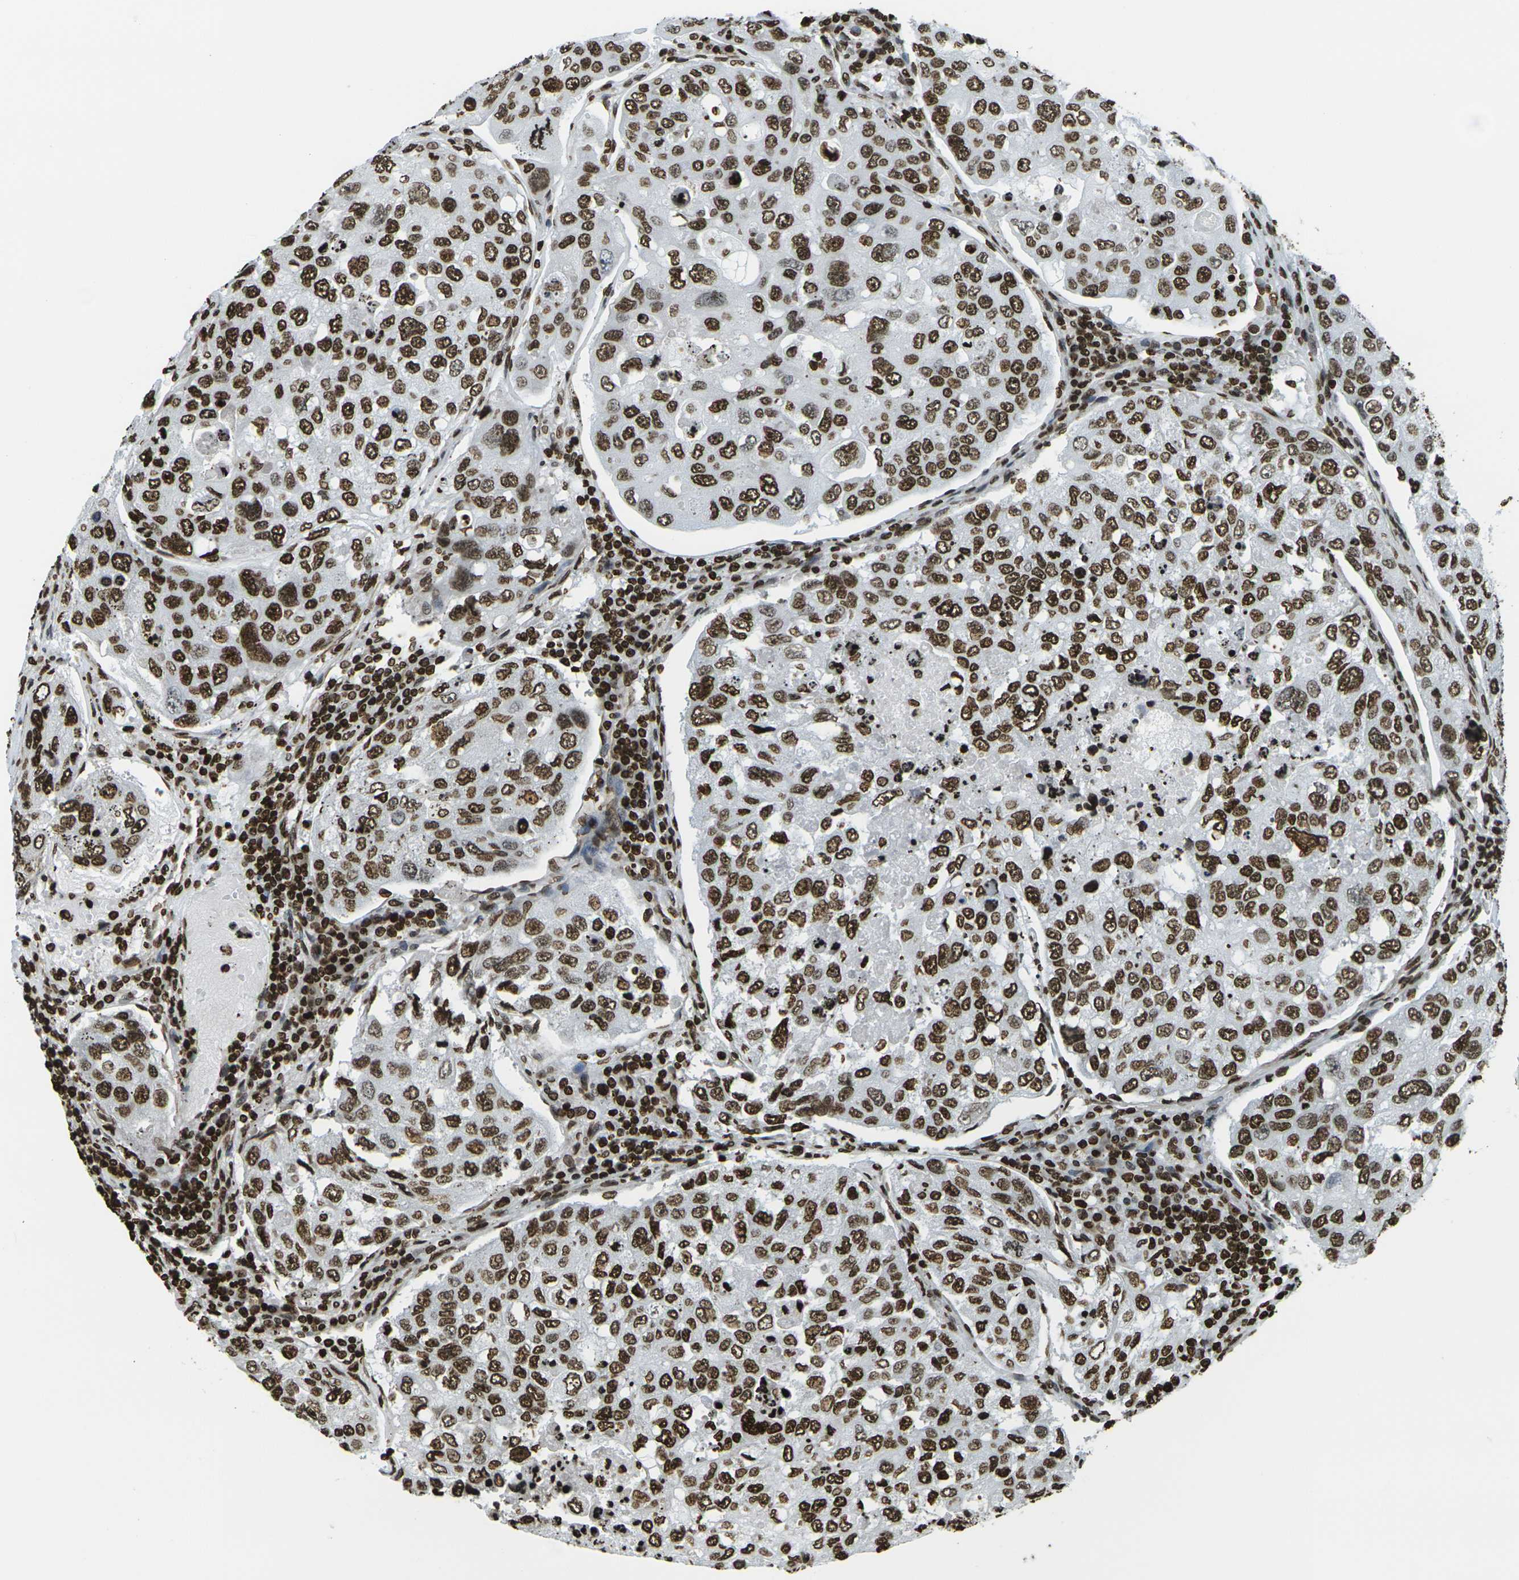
{"staining": {"intensity": "strong", "quantity": ">75%", "location": "nuclear"}, "tissue": "urothelial cancer", "cell_type": "Tumor cells", "image_type": "cancer", "snomed": [{"axis": "morphology", "description": "Urothelial carcinoma, High grade"}, {"axis": "topography", "description": "Lymph node"}, {"axis": "topography", "description": "Urinary bladder"}], "caption": "Immunohistochemistry (DAB) staining of urothelial carcinoma (high-grade) displays strong nuclear protein positivity in approximately >75% of tumor cells.", "gene": "H1-2", "patient": {"sex": "male", "age": 51}}